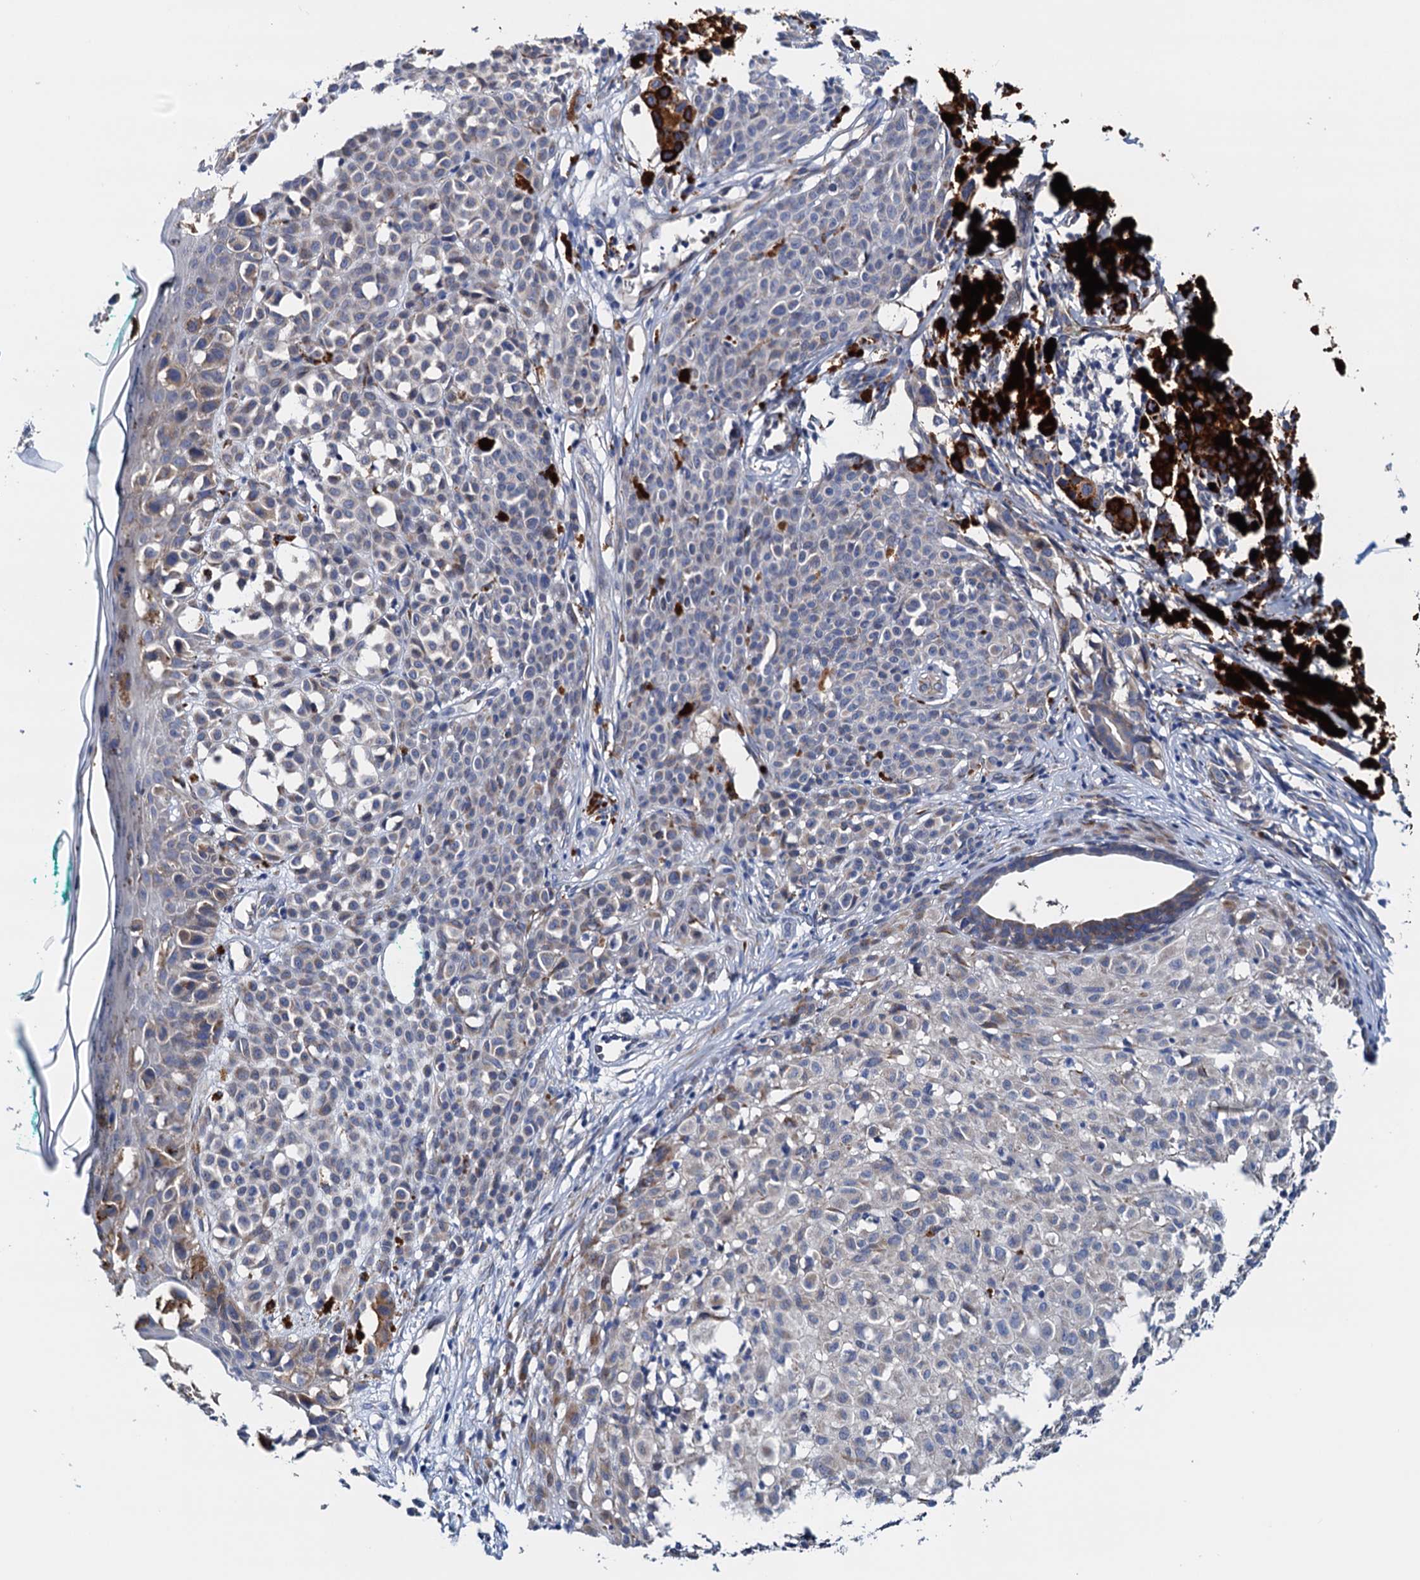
{"staining": {"intensity": "negative", "quantity": "none", "location": "none"}, "tissue": "melanoma", "cell_type": "Tumor cells", "image_type": "cancer", "snomed": [{"axis": "morphology", "description": "Malignant melanoma, NOS"}, {"axis": "topography", "description": "Skin of leg"}], "caption": "This image is of malignant melanoma stained with immunohistochemistry (IHC) to label a protein in brown with the nuclei are counter-stained blue. There is no expression in tumor cells. (DAB immunohistochemistry (IHC) with hematoxylin counter stain).", "gene": "RASSF9", "patient": {"sex": "female", "age": 72}}